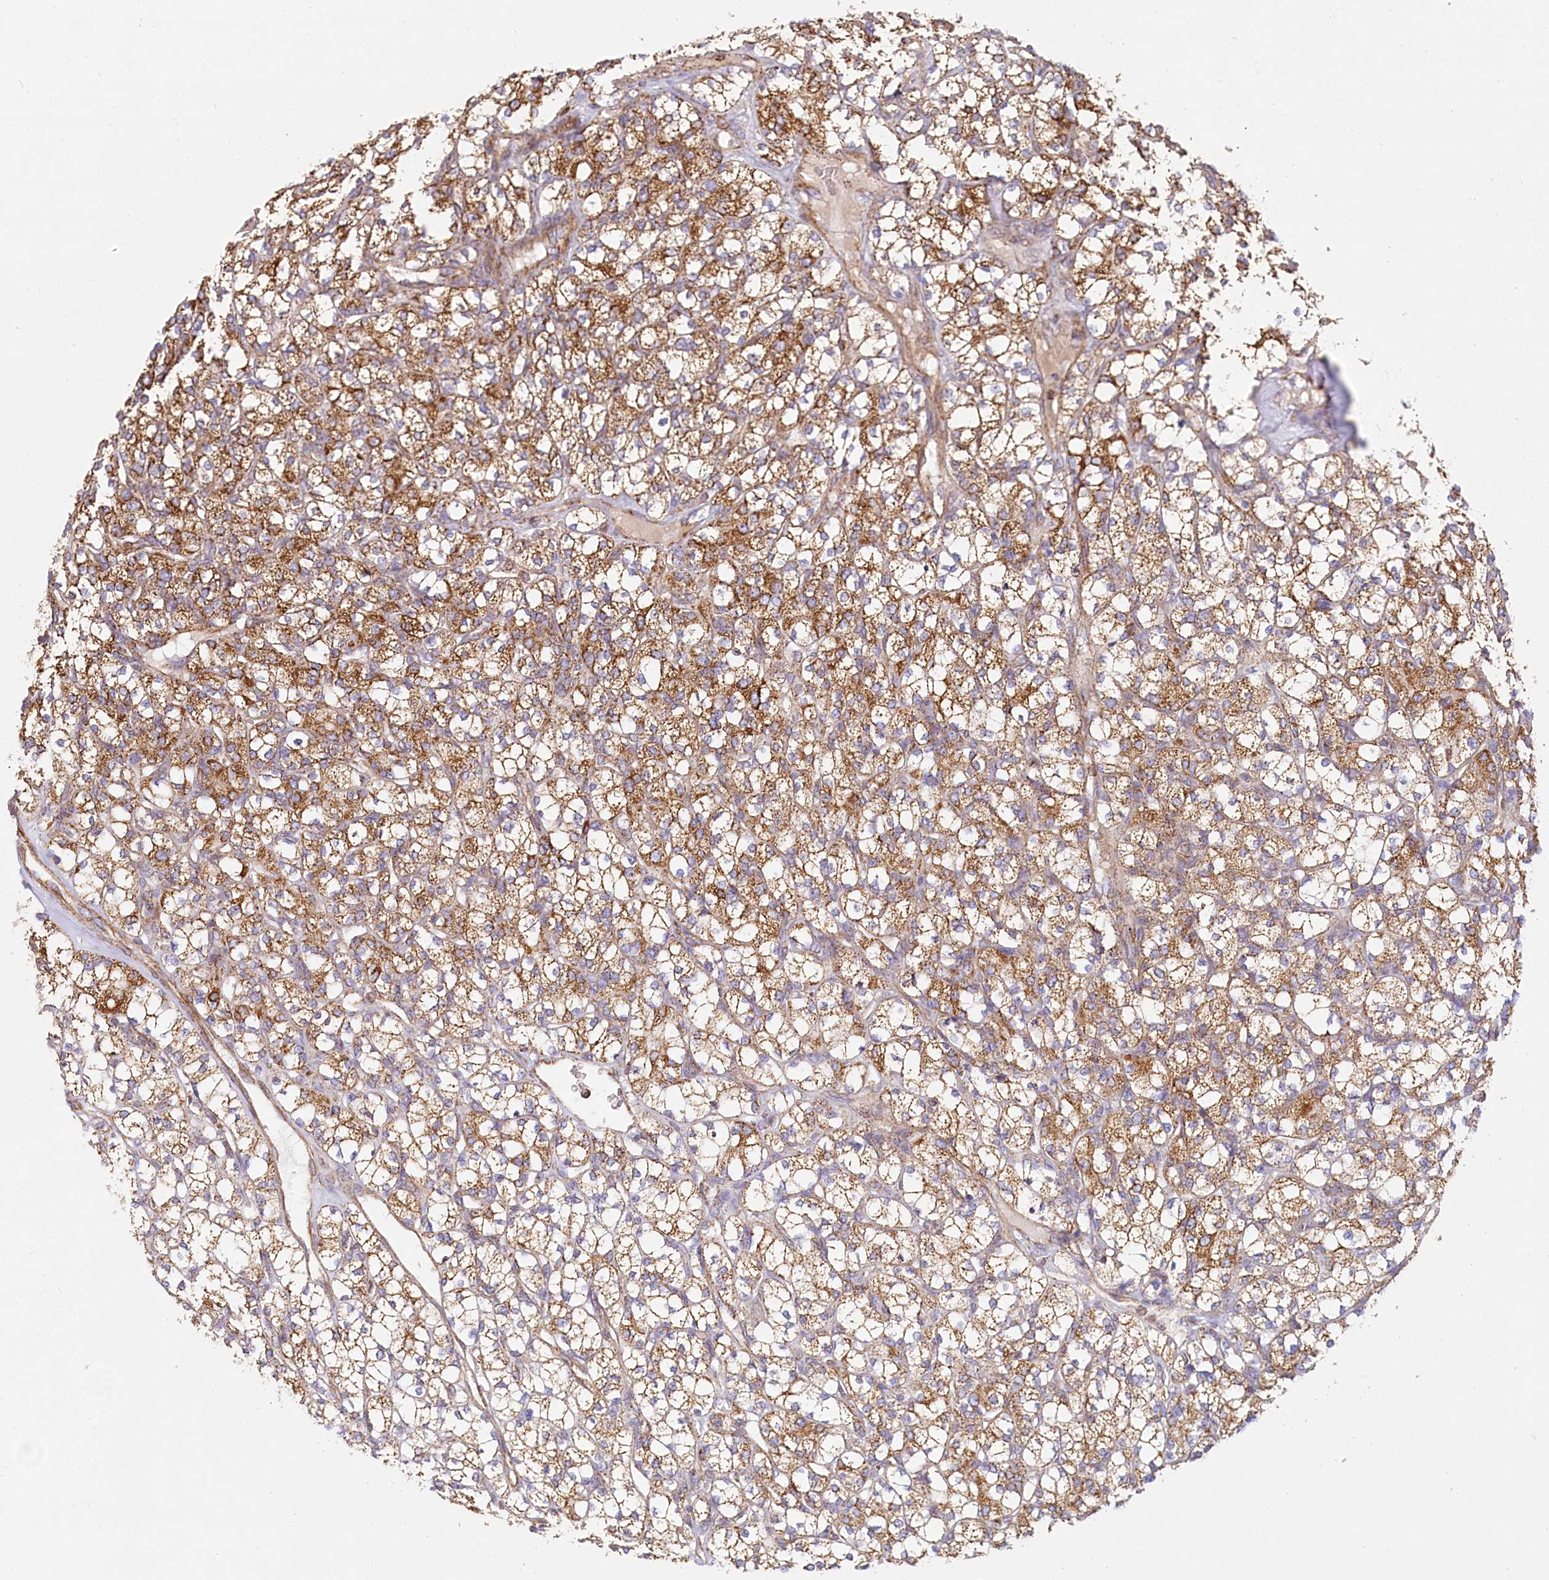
{"staining": {"intensity": "moderate", "quantity": ">75%", "location": "cytoplasmic/membranous"}, "tissue": "renal cancer", "cell_type": "Tumor cells", "image_type": "cancer", "snomed": [{"axis": "morphology", "description": "Adenocarcinoma, NOS"}, {"axis": "topography", "description": "Kidney"}], "caption": "Human renal cancer (adenocarcinoma) stained for a protein (brown) displays moderate cytoplasmic/membranous positive expression in about >75% of tumor cells.", "gene": "UMPS", "patient": {"sex": "male", "age": 77}}